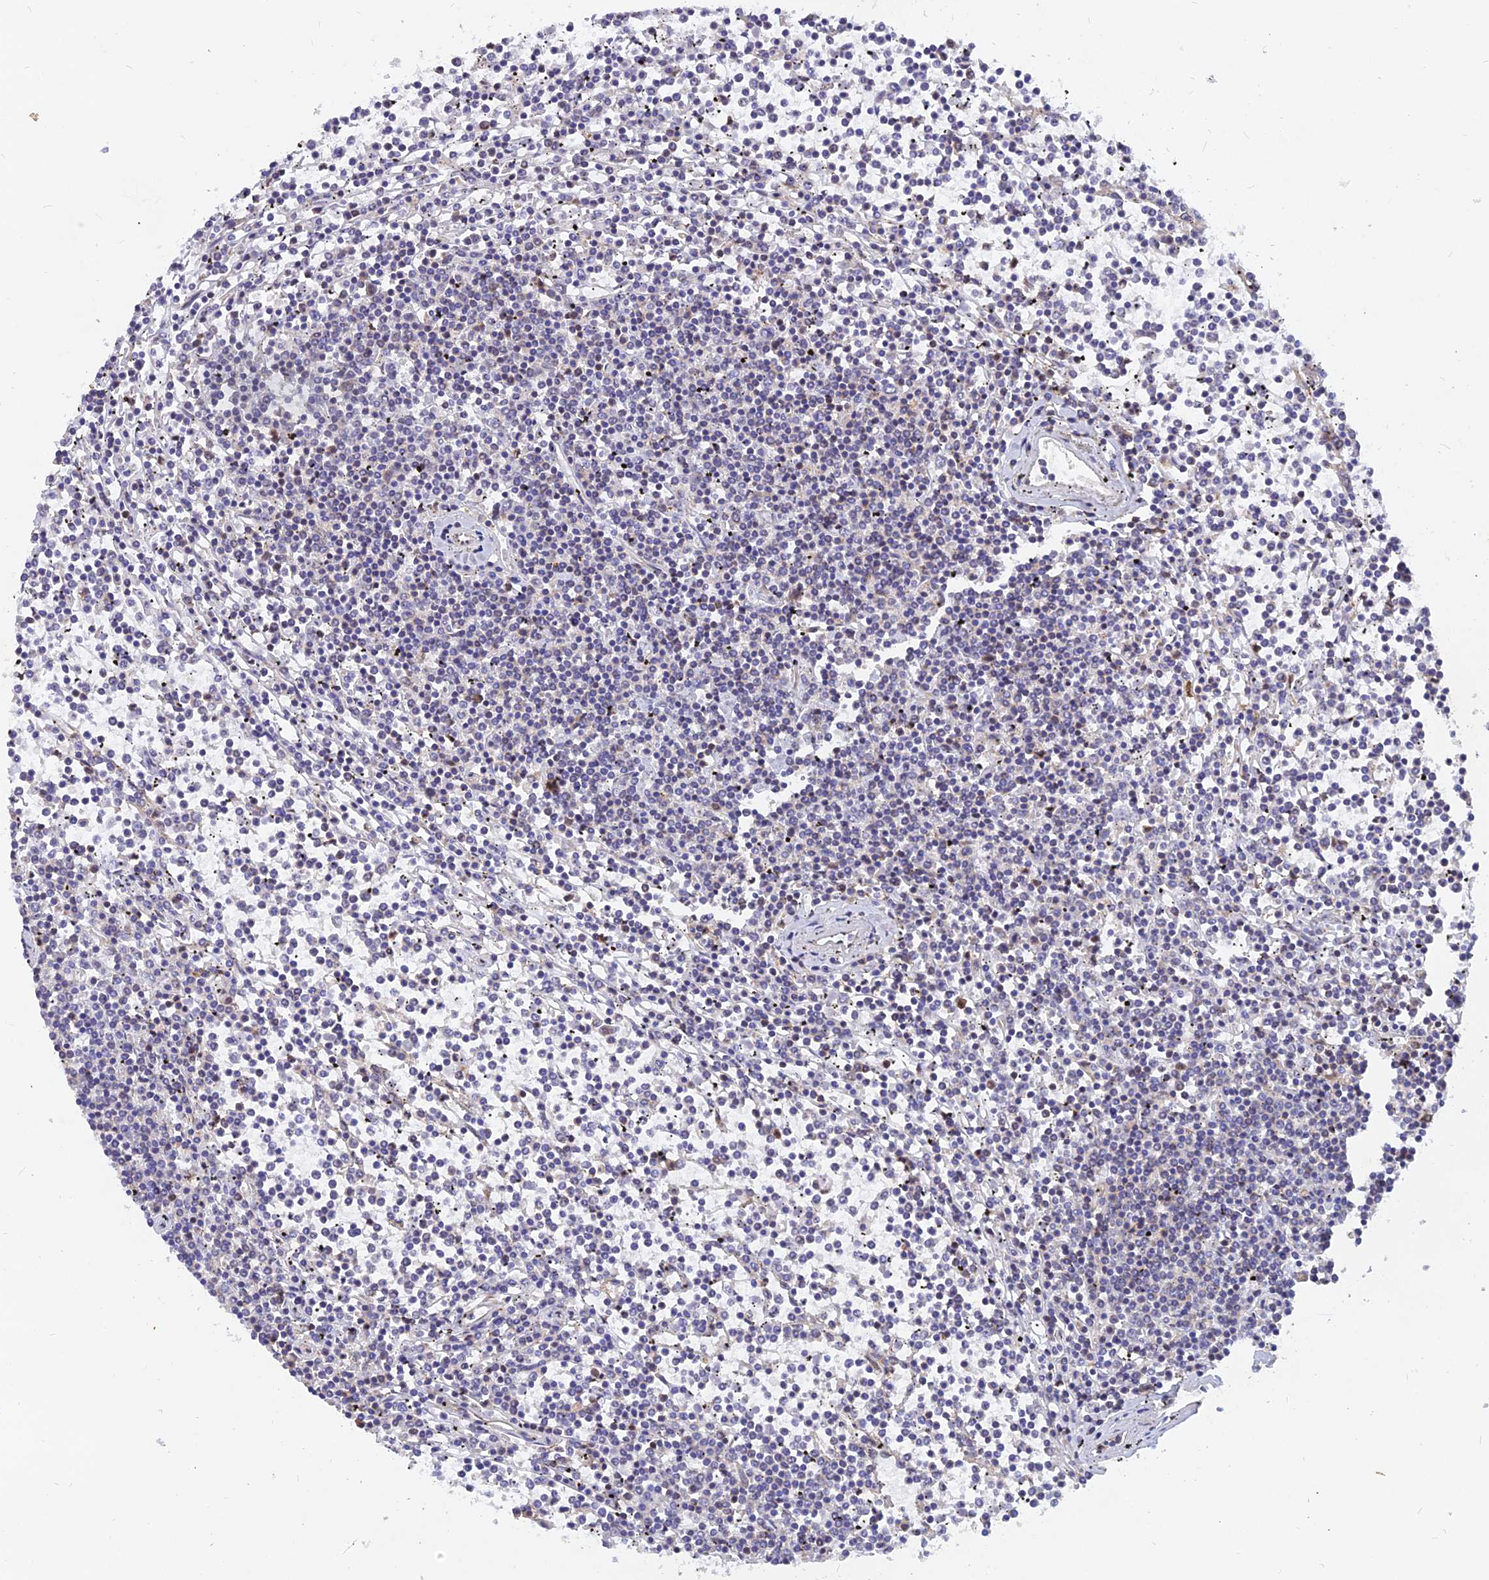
{"staining": {"intensity": "negative", "quantity": "none", "location": "none"}, "tissue": "lymphoma", "cell_type": "Tumor cells", "image_type": "cancer", "snomed": [{"axis": "morphology", "description": "Malignant lymphoma, non-Hodgkin's type, Low grade"}, {"axis": "topography", "description": "Spleen"}], "caption": "Immunohistochemical staining of lymphoma exhibits no significant positivity in tumor cells.", "gene": "DNAJC16", "patient": {"sex": "female", "age": 19}}